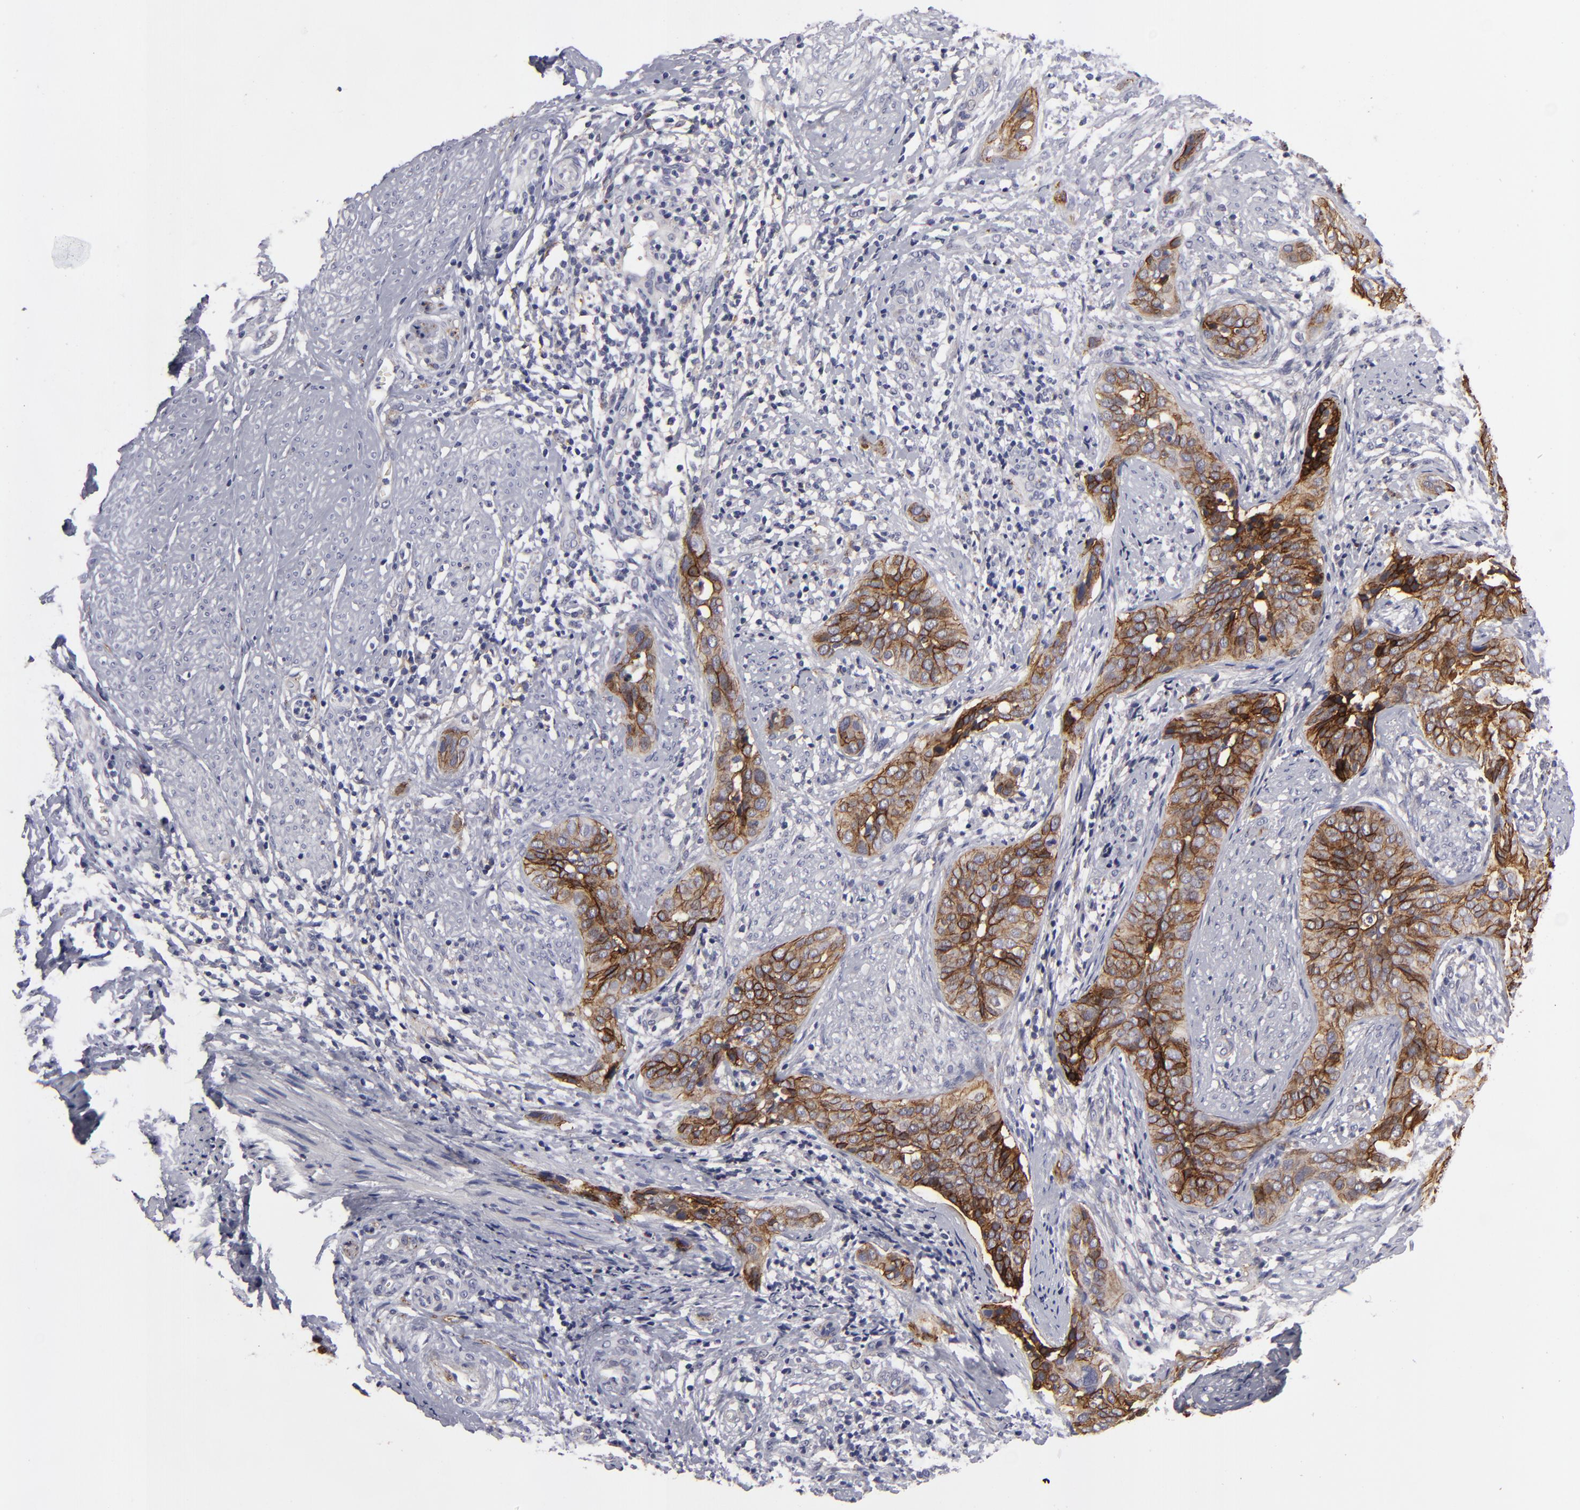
{"staining": {"intensity": "moderate", "quantity": "25%-75%", "location": "cytoplasmic/membranous"}, "tissue": "cervical cancer", "cell_type": "Tumor cells", "image_type": "cancer", "snomed": [{"axis": "morphology", "description": "Squamous cell carcinoma, NOS"}, {"axis": "topography", "description": "Cervix"}], "caption": "Tumor cells exhibit moderate cytoplasmic/membranous staining in about 25%-75% of cells in cervical squamous cell carcinoma. The staining is performed using DAB brown chromogen to label protein expression. The nuclei are counter-stained blue using hematoxylin.", "gene": "ALCAM", "patient": {"sex": "female", "age": 31}}